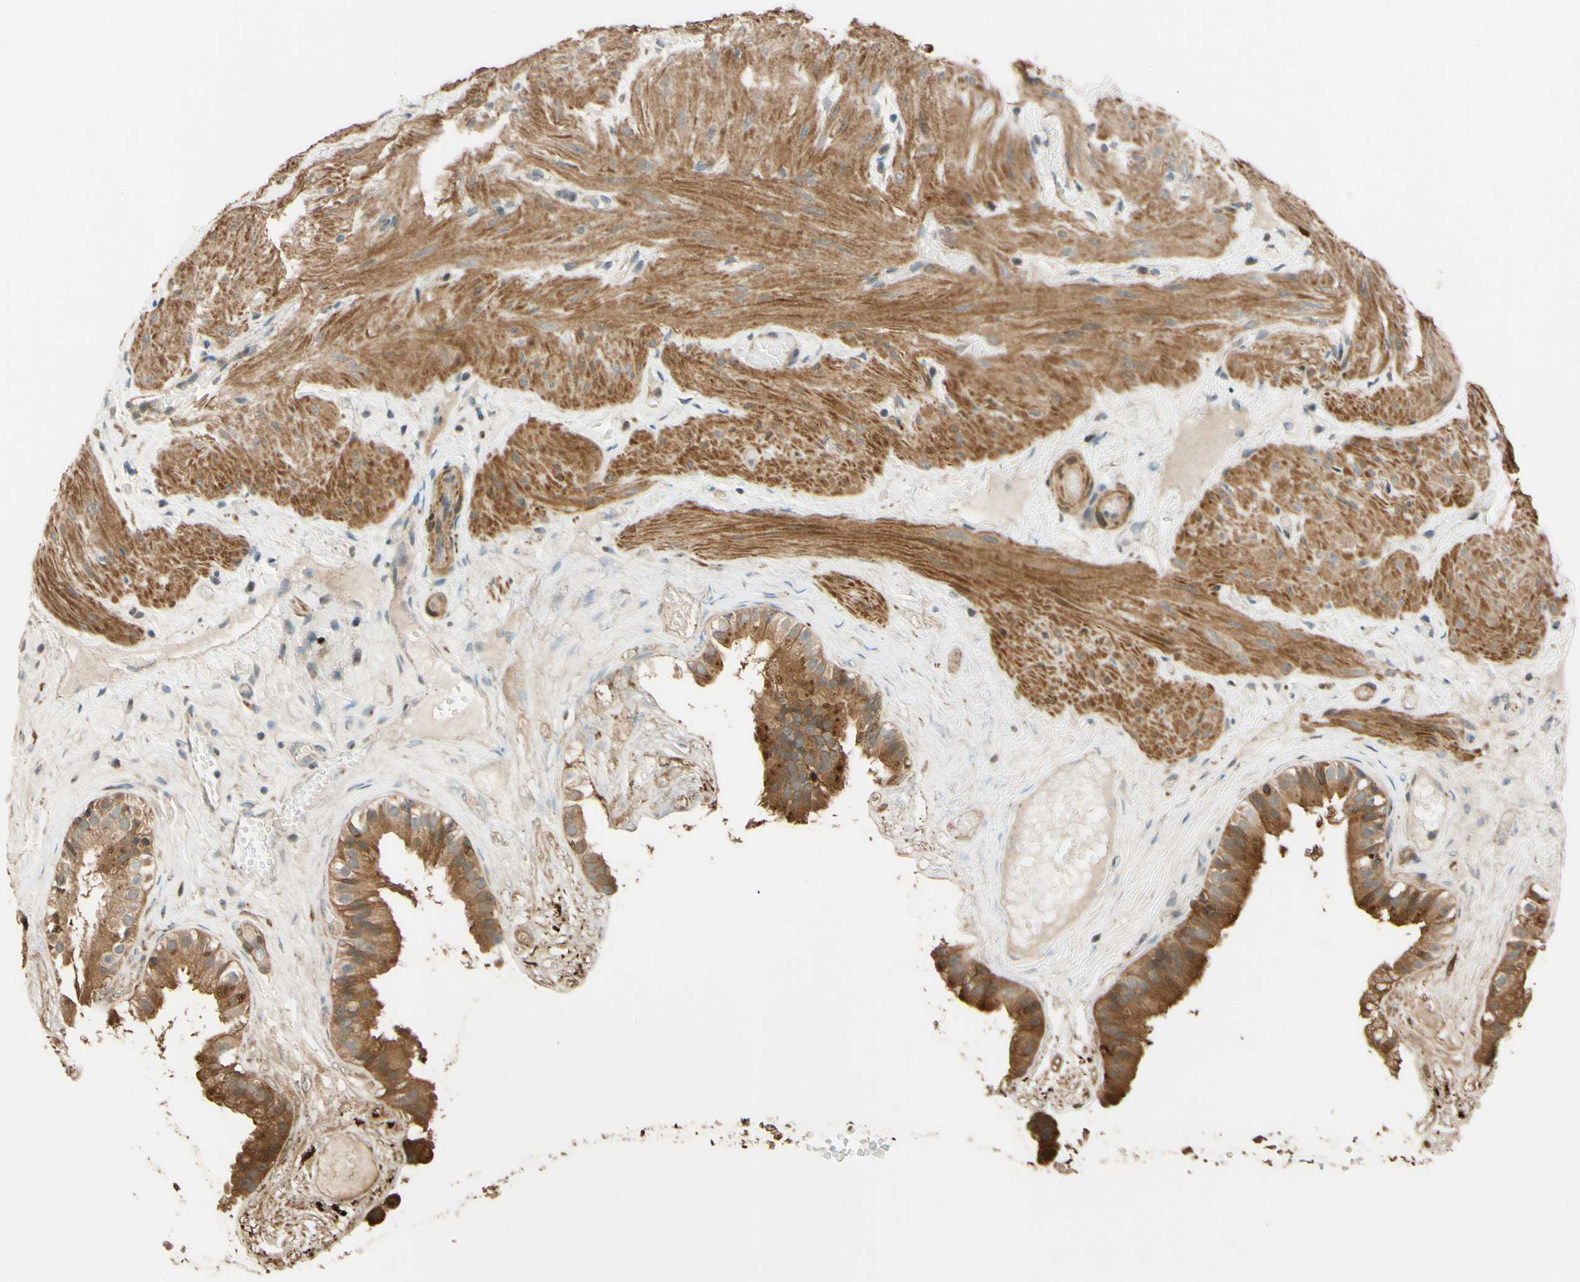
{"staining": {"intensity": "strong", "quantity": ">75%", "location": "cytoplasmic/membranous"}, "tissue": "gallbladder", "cell_type": "Glandular cells", "image_type": "normal", "snomed": [{"axis": "morphology", "description": "Normal tissue, NOS"}, {"axis": "topography", "description": "Gallbladder"}], "caption": "This is a micrograph of IHC staining of unremarkable gallbladder, which shows strong positivity in the cytoplasmic/membranous of glandular cells.", "gene": "RNF19A", "patient": {"sex": "female", "age": 26}}